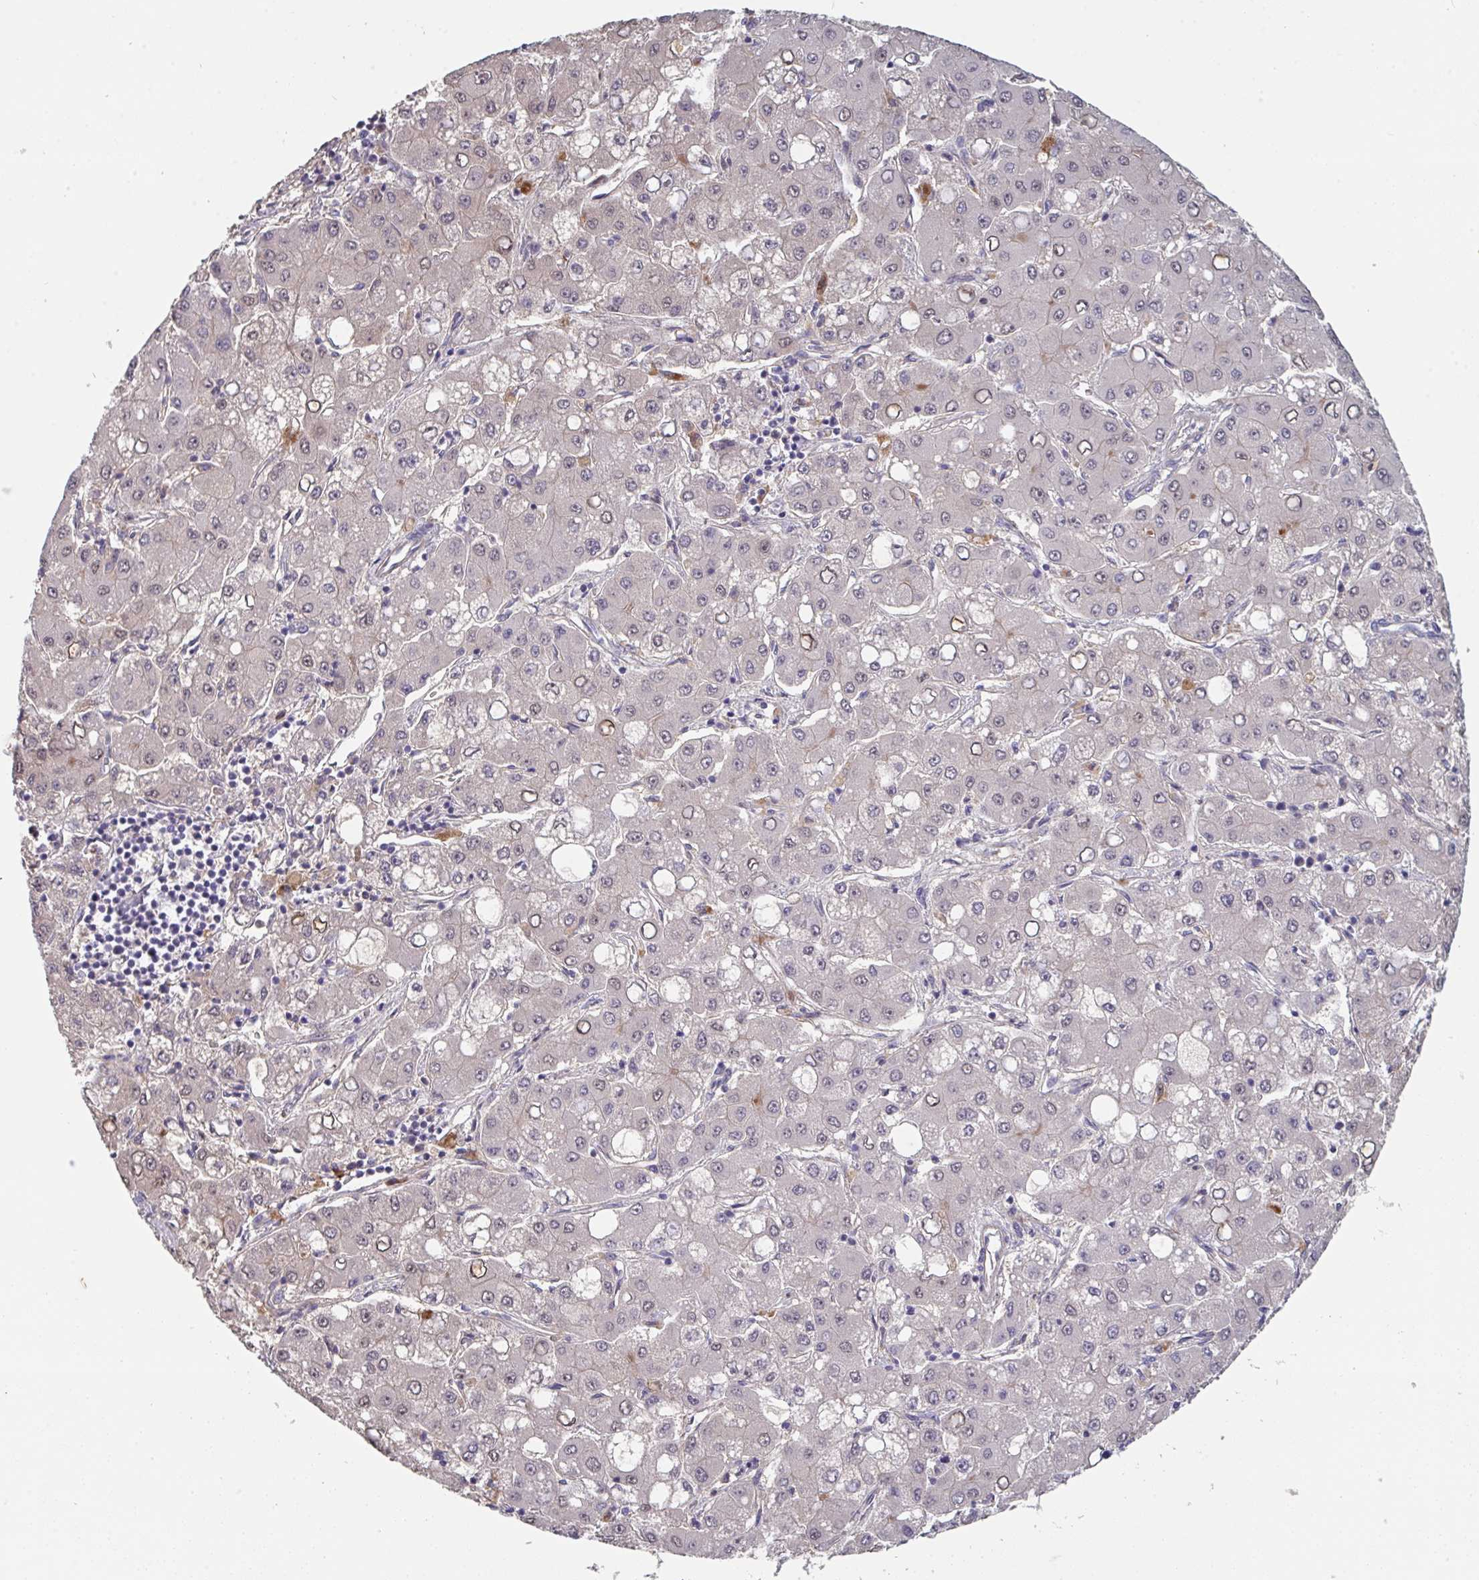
{"staining": {"intensity": "negative", "quantity": "none", "location": "none"}, "tissue": "liver cancer", "cell_type": "Tumor cells", "image_type": "cancer", "snomed": [{"axis": "morphology", "description": "Carcinoma, Hepatocellular, NOS"}, {"axis": "topography", "description": "Liver"}], "caption": "High power microscopy image of an IHC image of hepatocellular carcinoma (liver), revealing no significant positivity in tumor cells. (DAB immunohistochemistry, high magnification).", "gene": "PTPRD", "patient": {"sex": "male", "age": 40}}